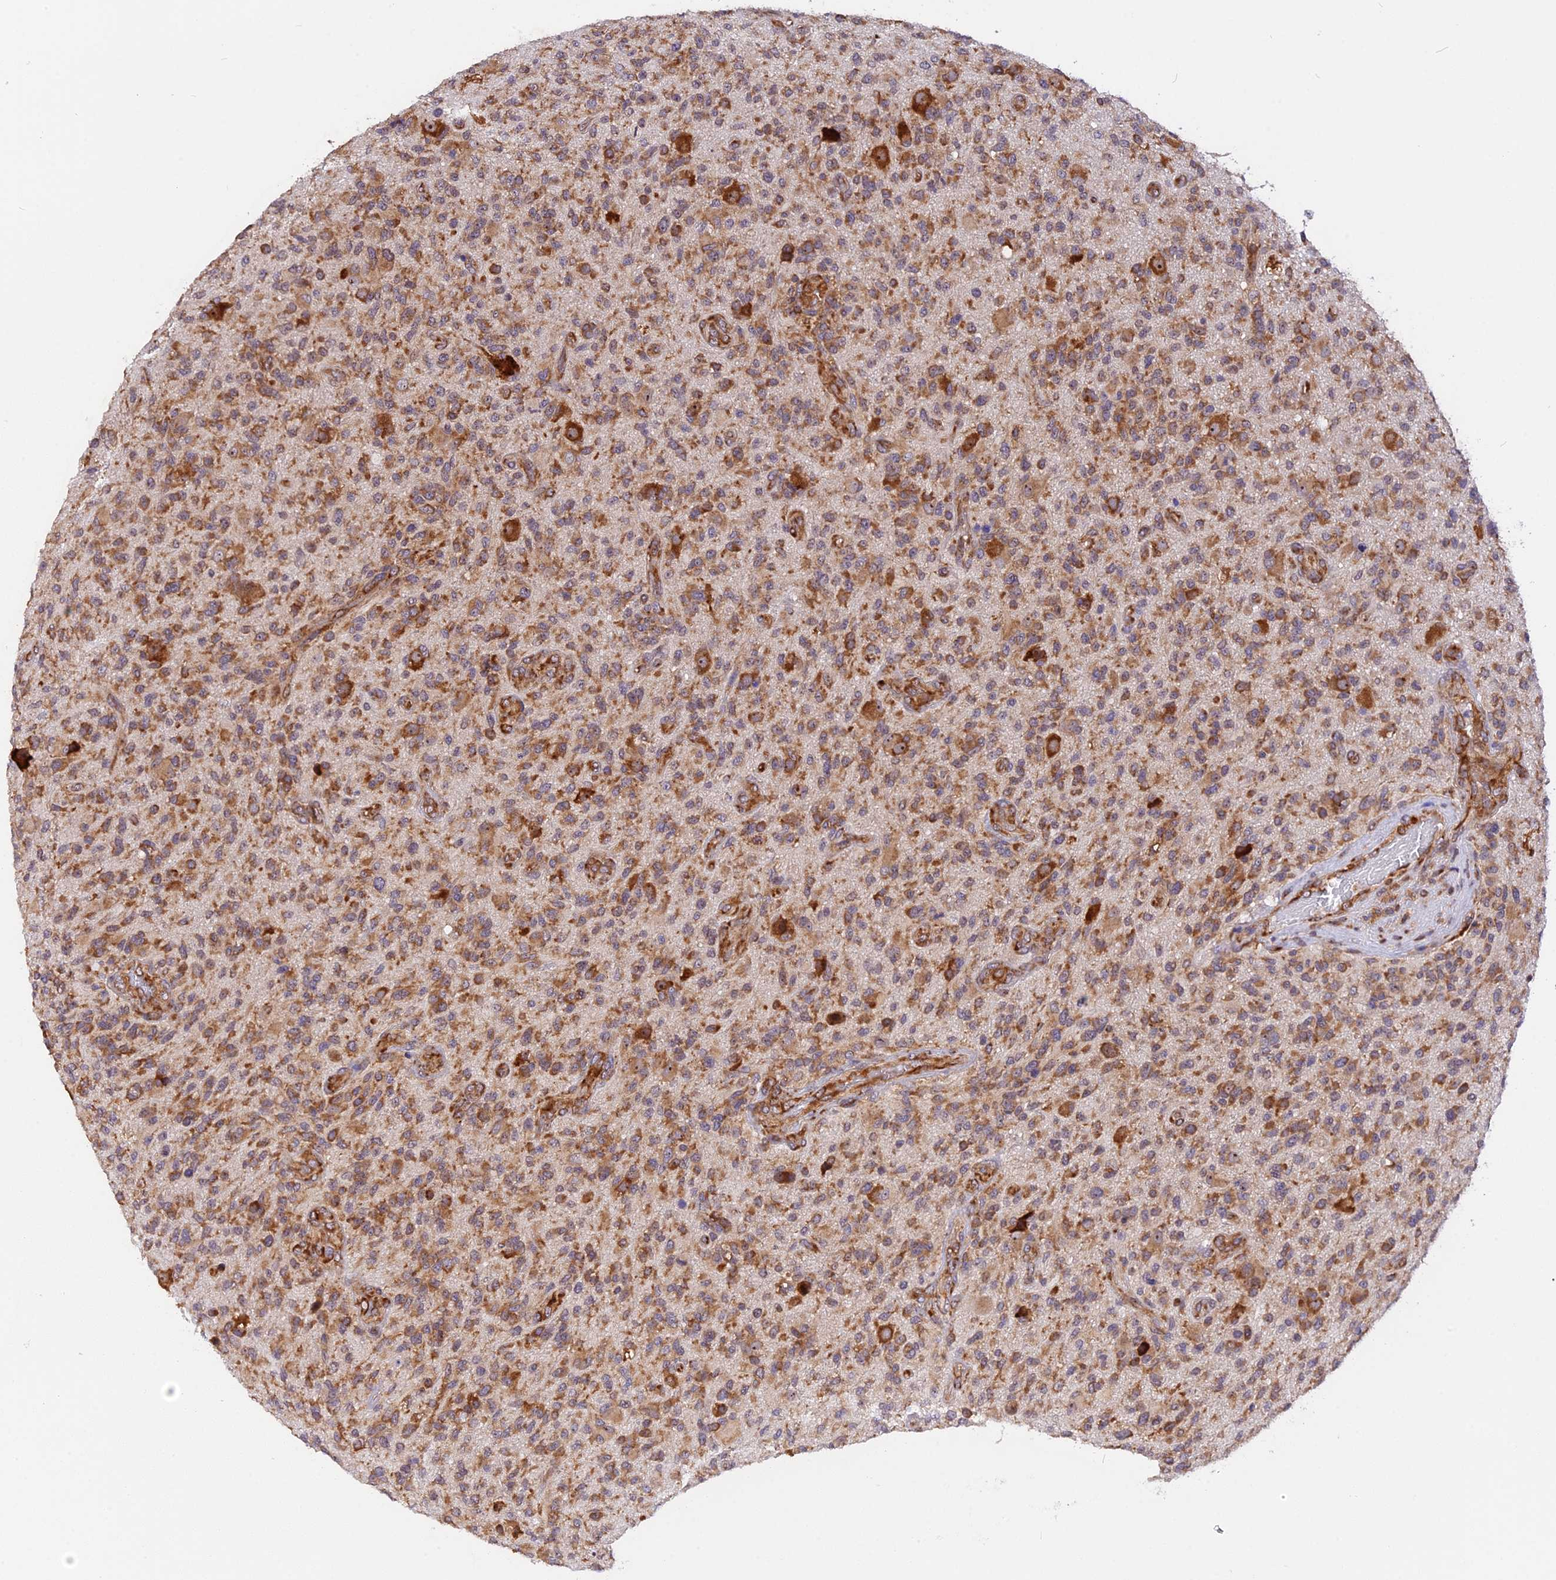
{"staining": {"intensity": "moderate", "quantity": ">75%", "location": "cytoplasmic/membranous"}, "tissue": "glioma", "cell_type": "Tumor cells", "image_type": "cancer", "snomed": [{"axis": "morphology", "description": "Glioma, malignant, High grade"}, {"axis": "topography", "description": "Brain"}], "caption": "A histopathology image of human malignant glioma (high-grade) stained for a protein demonstrates moderate cytoplasmic/membranous brown staining in tumor cells.", "gene": "GNPTAB", "patient": {"sex": "male", "age": 47}}